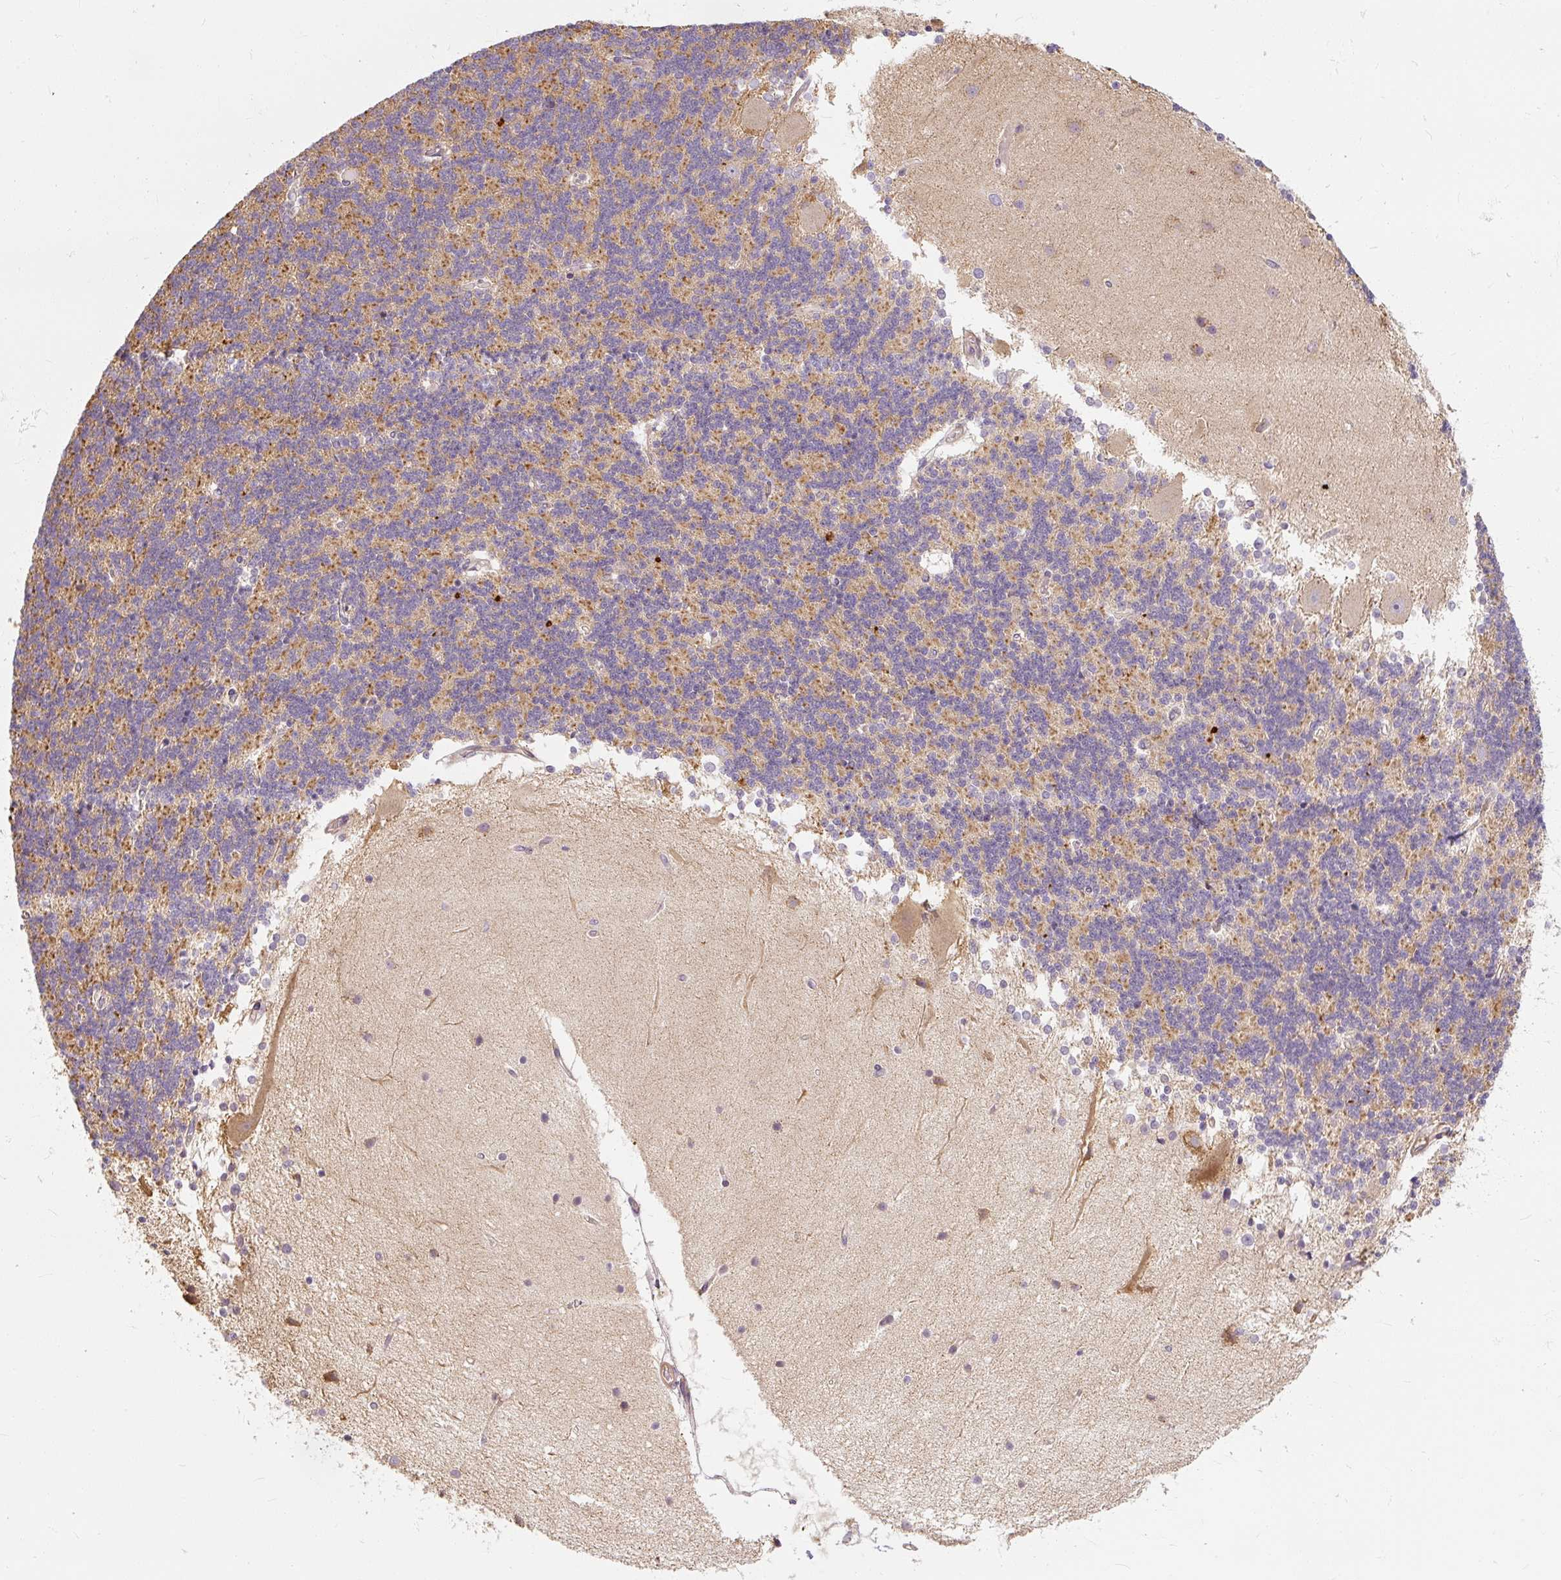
{"staining": {"intensity": "moderate", "quantity": "25%-75%", "location": "cytoplasmic/membranous"}, "tissue": "cerebellum", "cell_type": "Cells in granular layer", "image_type": "normal", "snomed": [{"axis": "morphology", "description": "Normal tissue, NOS"}, {"axis": "topography", "description": "Cerebellum"}], "caption": "A medium amount of moderate cytoplasmic/membranous expression is identified in about 25%-75% of cells in granular layer in benign cerebellum. Nuclei are stained in blue.", "gene": "RB1CC1", "patient": {"sex": "female", "age": 54}}